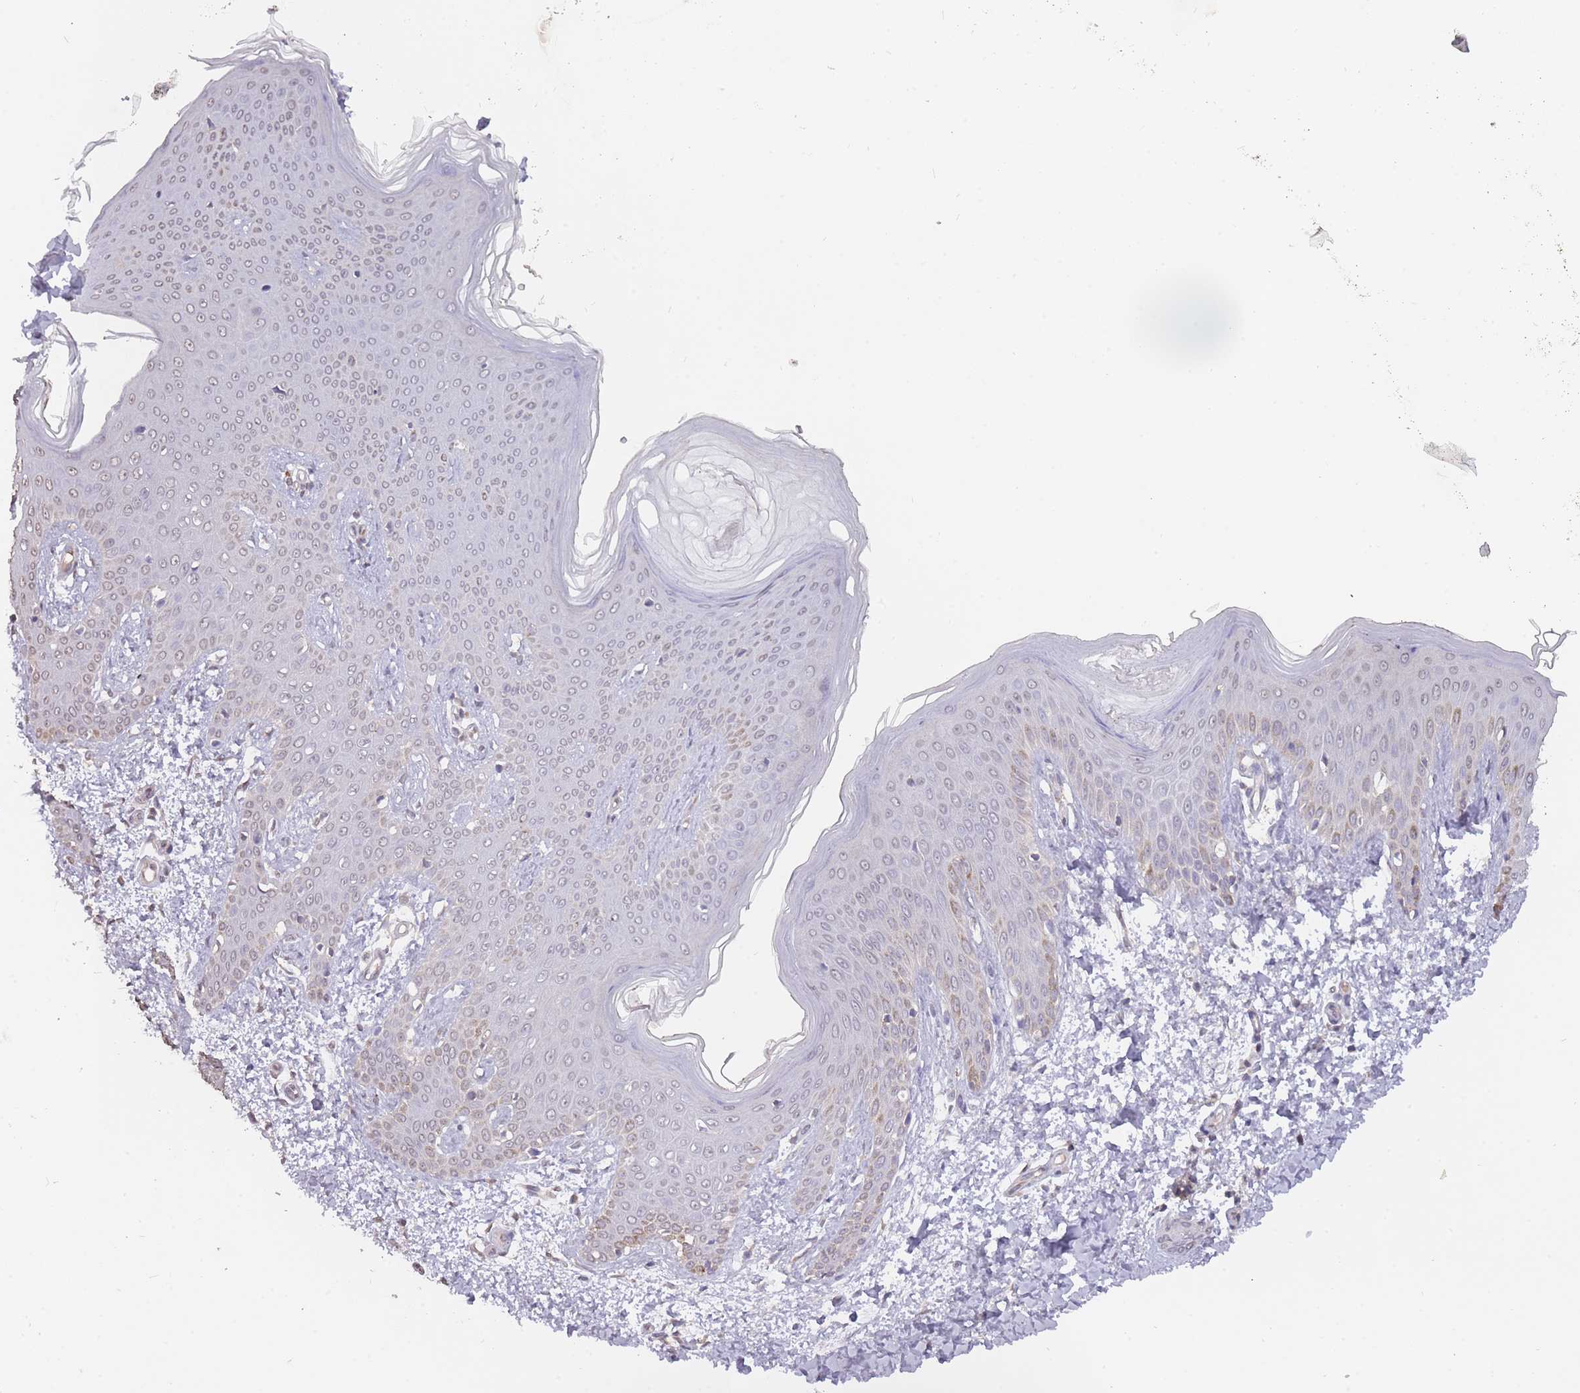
{"staining": {"intensity": "negative", "quantity": "none", "location": "none"}, "tissue": "skin", "cell_type": "Fibroblasts", "image_type": "normal", "snomed": [{"axis": "morphology", "description": "Normal tissue, NOS"}, {"axis": "topography", "description": "Skin"}], "caption": "Fibroblasts are negative for protein expression in normal human skin. The staining was performed using DAB to visualize the protein expression in brown, while the nuclei were stained in blue with hematoxylin (Magnification: 20x).", "gene": "ADCYAP1R1", "patient": {"sex": "male", "age": 36}}